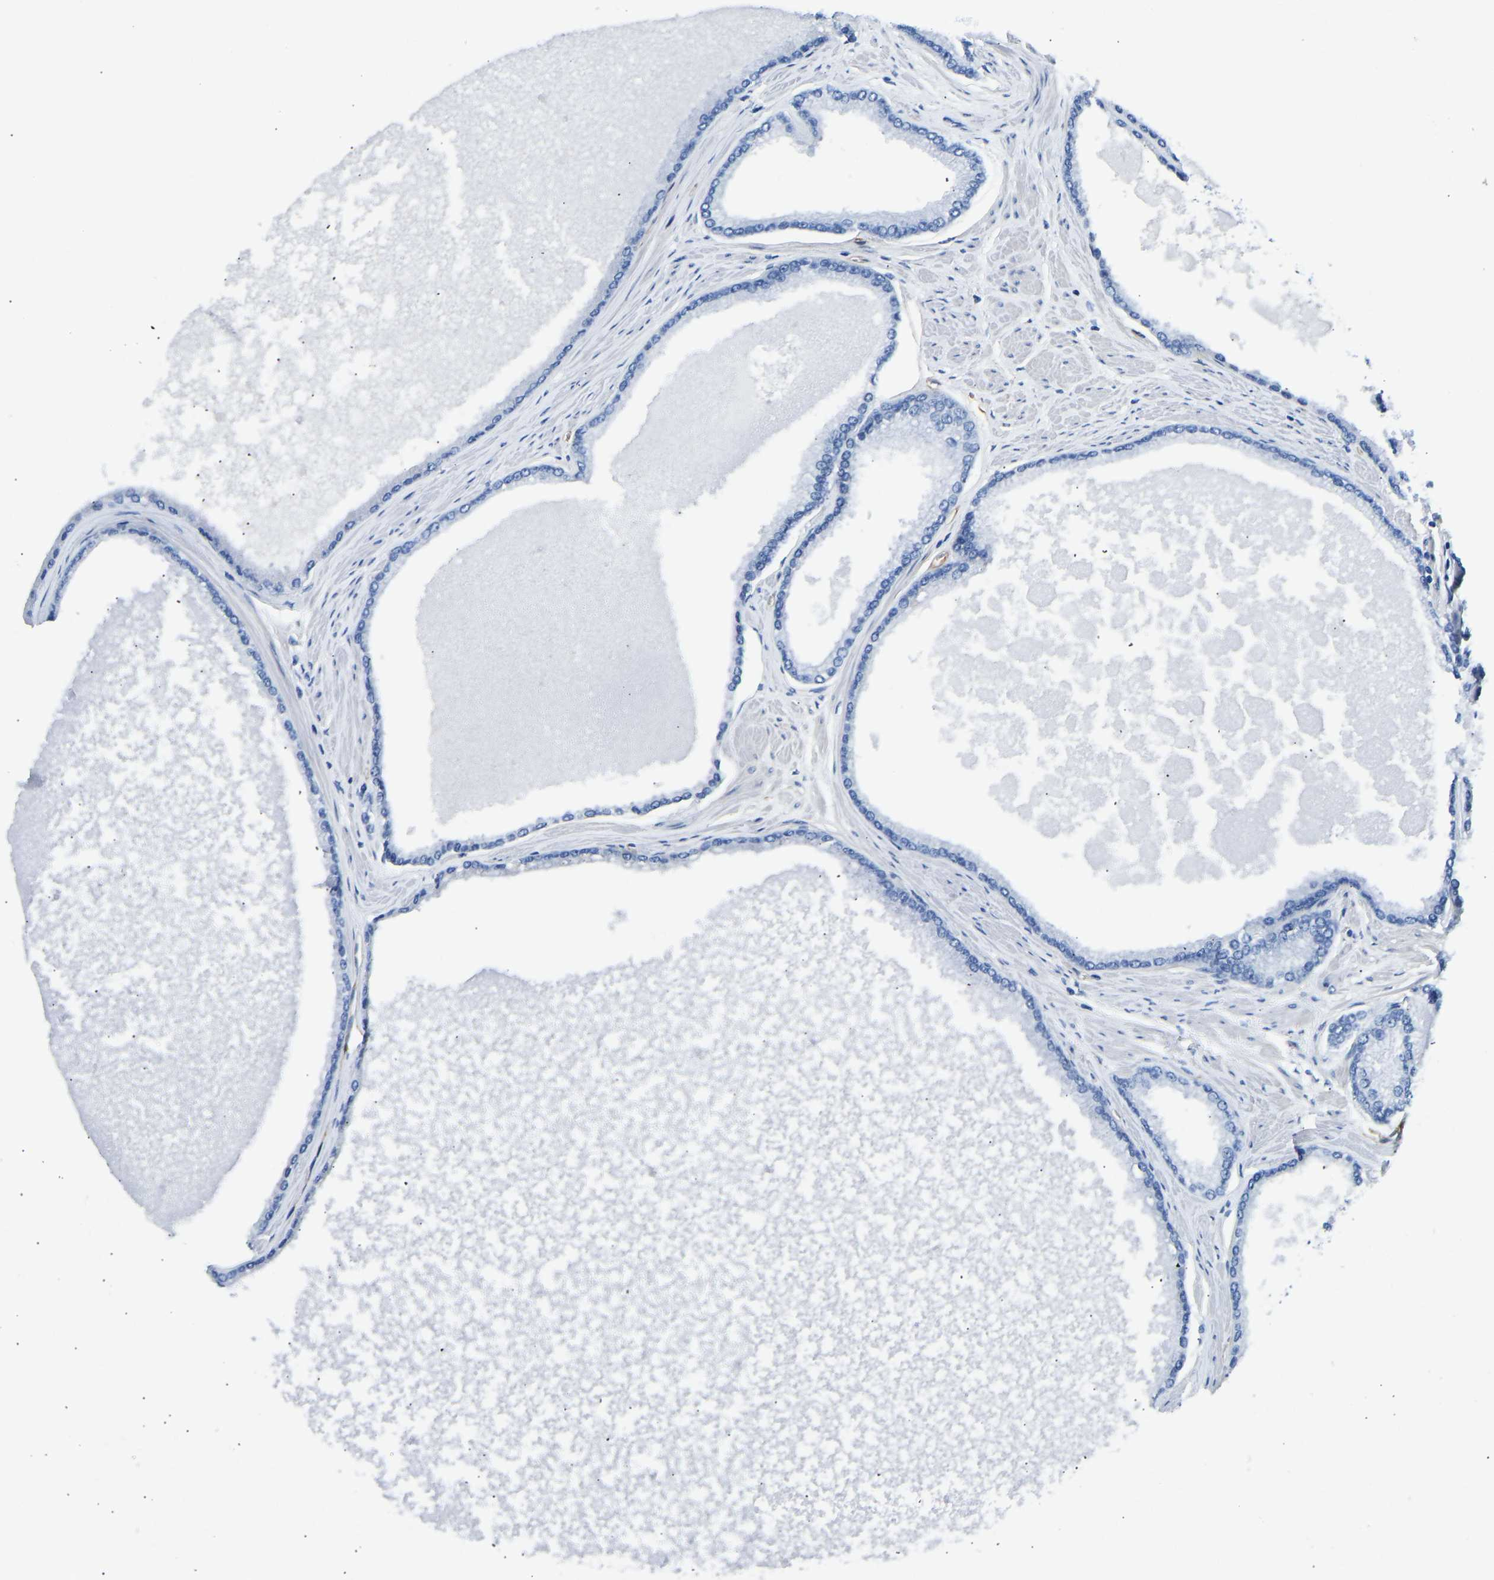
{"staining": {"intensity": "negative", "quantity": "none", "location": "none"}, "tissue": "prostate cancer", "cell_type": "Tumor cells", "image_type": "cancer", "snomed": [{"axis": "morphology", "description": "Adenocarcinoma, High grade"}, {"axis": "topography", "description": "Prostate"}], "caption": "Tumor cells are negative for protein expression in human prostate cancer. The staining is performed using DAB brown chromogen with nuclei counter-stained in using hematoxylin.", "gene": "COL15A1", "patient": {"sex": "male", "age": 61}}